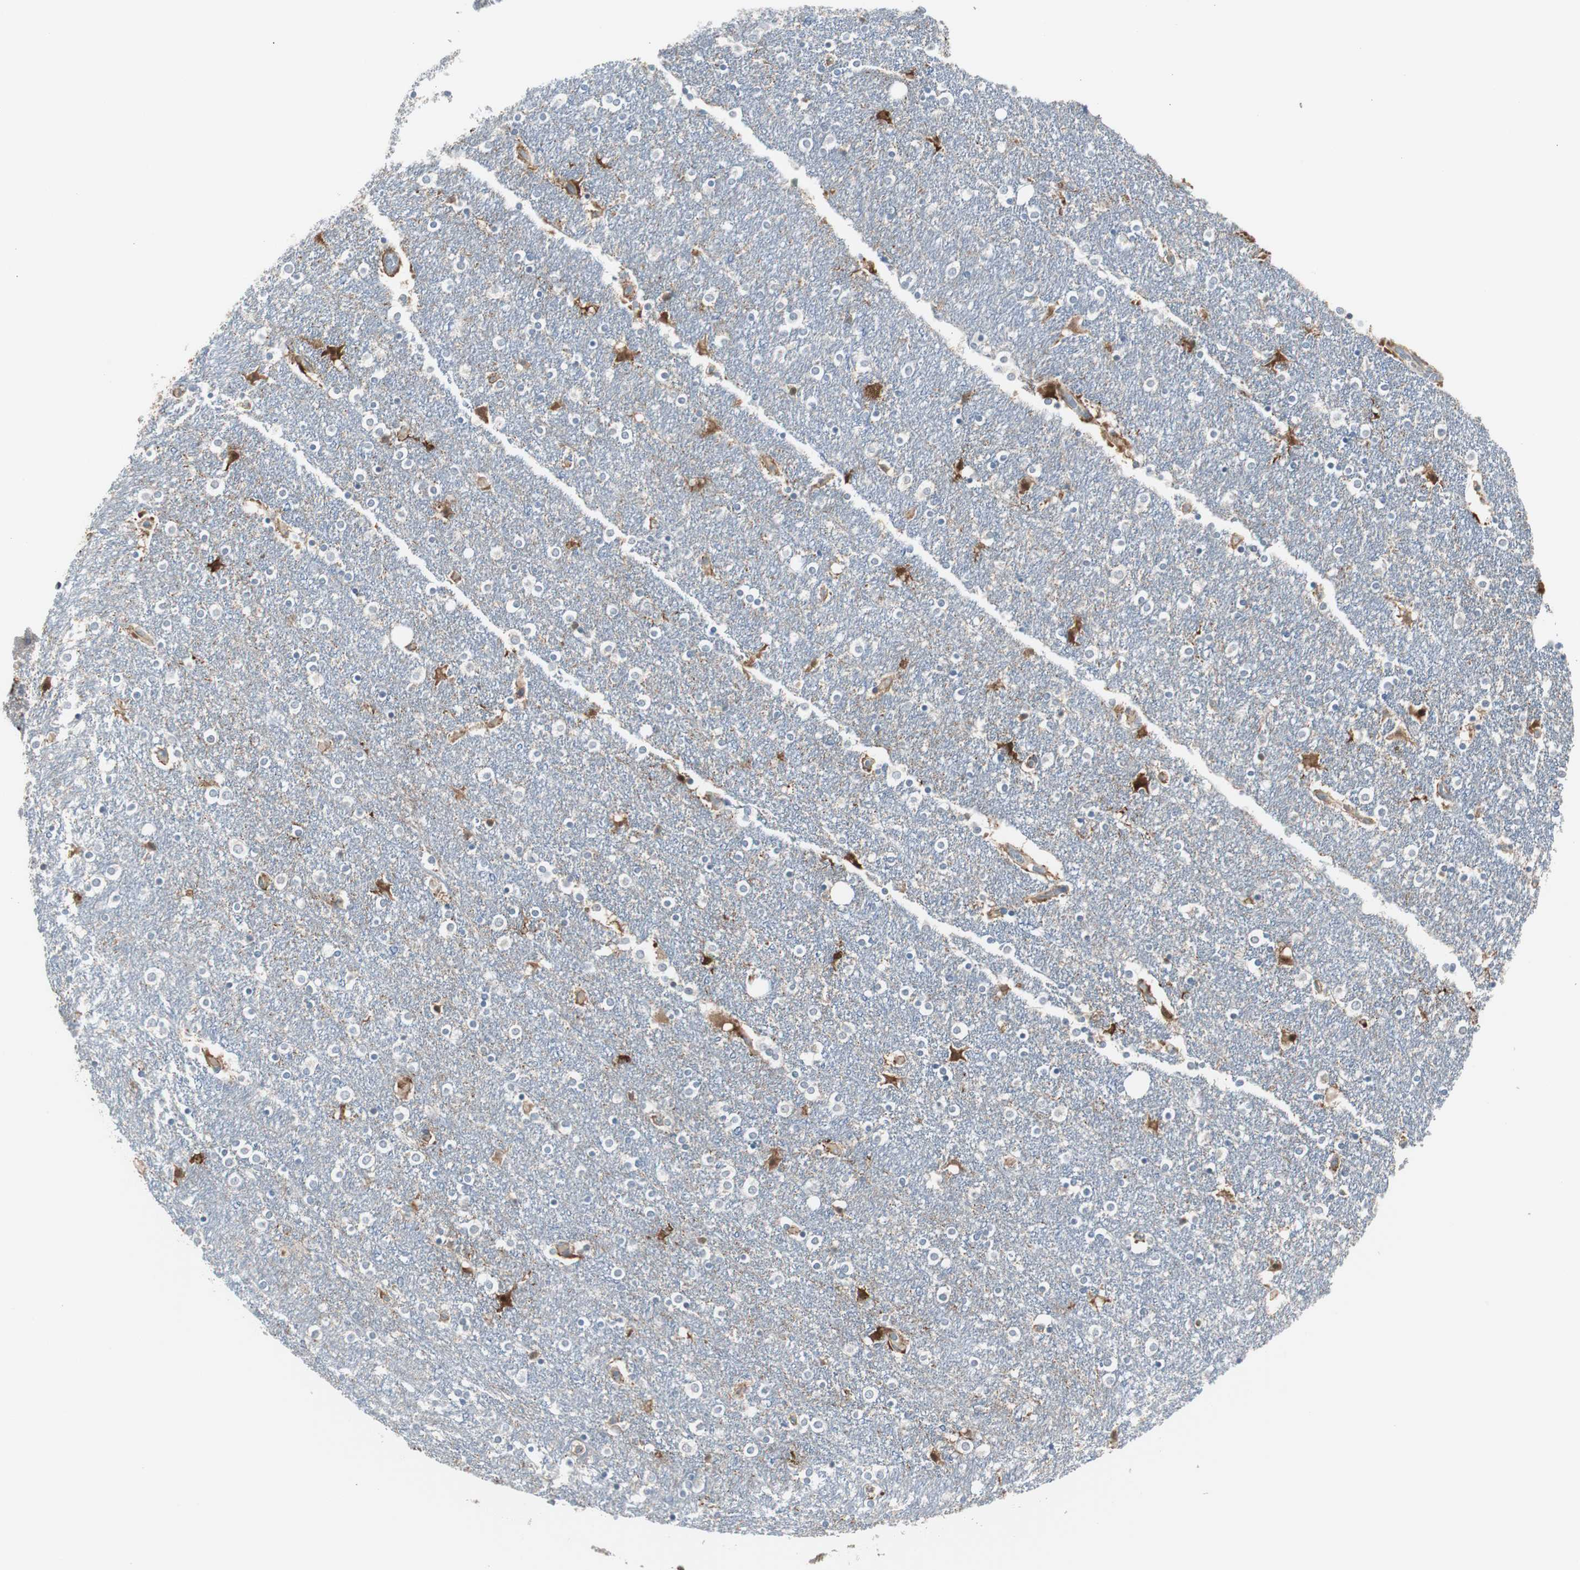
{"staining": {"intensity": "strong", "quantity": "<25%", "location": "cytoplasmic/membranous"}, "tissue": "caudate", "cell_type": "Glial cells", "image_type": "normal", "snomed": [{"axis": "morphology", "description": "Normal tissue, NOS"}, {"axis": "topography", "description": "Lateral ventricle wall"}], "caption": "Immunohistochemistry (IHC) histopathology image of unremarkable caudate stained for a protein (brown), which demonstrates medium levels of strong cytoplasmic/membranous positivity in approximately <25% of glial cells.", "gene": "STXBP4", "patient": {"sex": "female", "age": 54}}